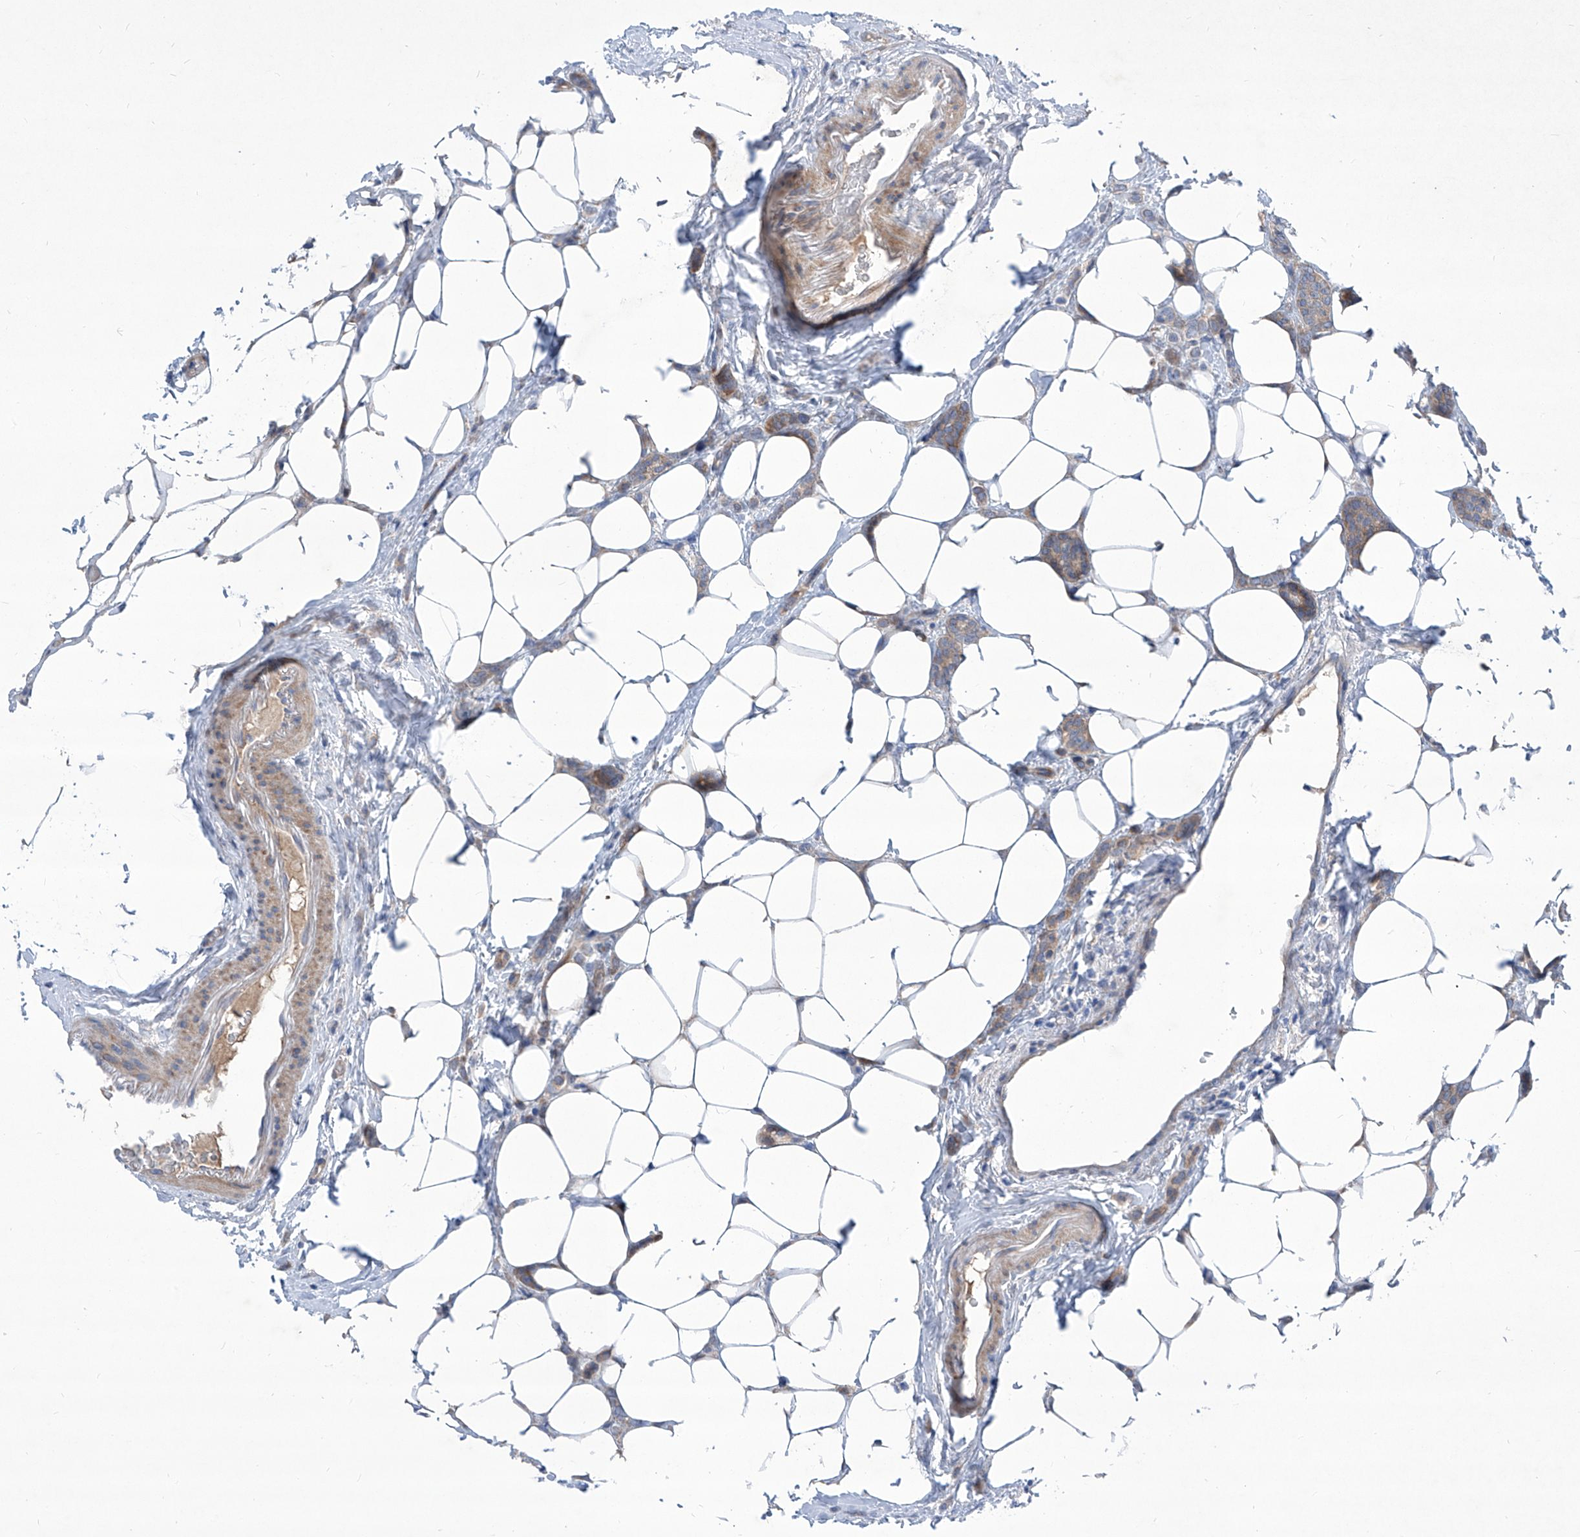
{"staining": {"intensity": "moderate", "quantity": ">75%", "location": "cytoplasmic/membranous"}, "tissue": "breast cancer", "cell_type": "Tumor cells", "image_type": "cancer", "snomed": [{"axis": "morphology", "description": "Lobular carcinoma"}, {"axis": "topography", "description": "Breast"}], "caption": "The micrograph displays immunohistochemical staining of breast cancer (lobular carcinoma). There is moderate cytoplasmic/membranous expression is identified in about >75% of tumor cells.", "gene": "SRBD1", "patient": {"sex": "female", "age": 50}}